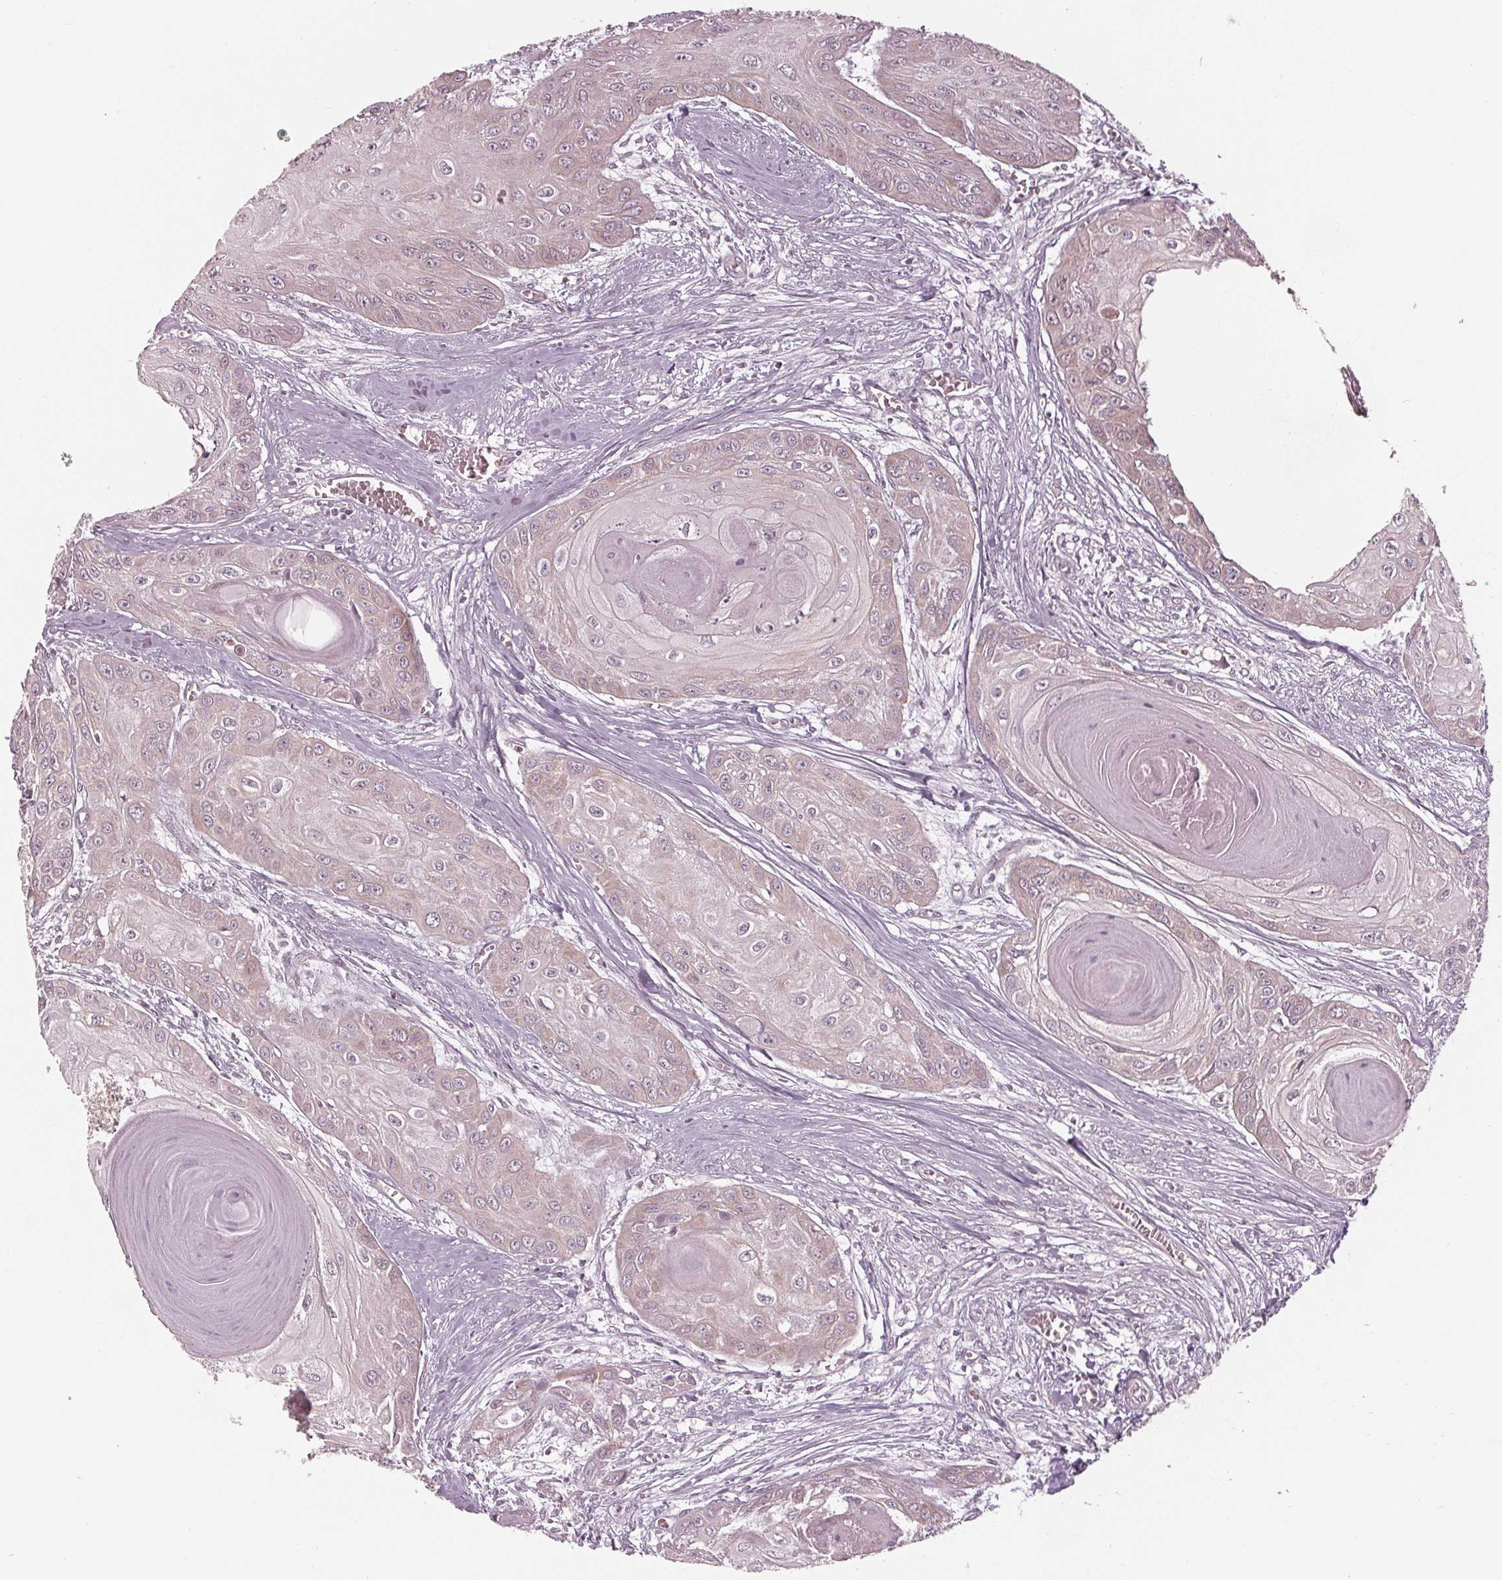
{"staining": {"intensity": "weak", "quantity": "25%-75%", "location": "cytoplasmic/membranous"}, "tissue": "head and neck cancer", "cell_type": "Tumor cells", "image_type": "cancer", "snomed": [{"axis": "morphology", "description": "Squamous cell carcinoma, NOS"}, {"axis": "topography", "description": "Oral tissue"}, {"axis": "topography", "description": "Head-Neck"}], "caption": "About 25%-75% of tumor cells in human head and neck squamous cell carcinoma demonstrate weak cytoplasmic/membranous protein positivity as visualized by brown immunohistochemical staining.", "gene": "ZNF471", "patient": {"sex": "male", "age": 71}}